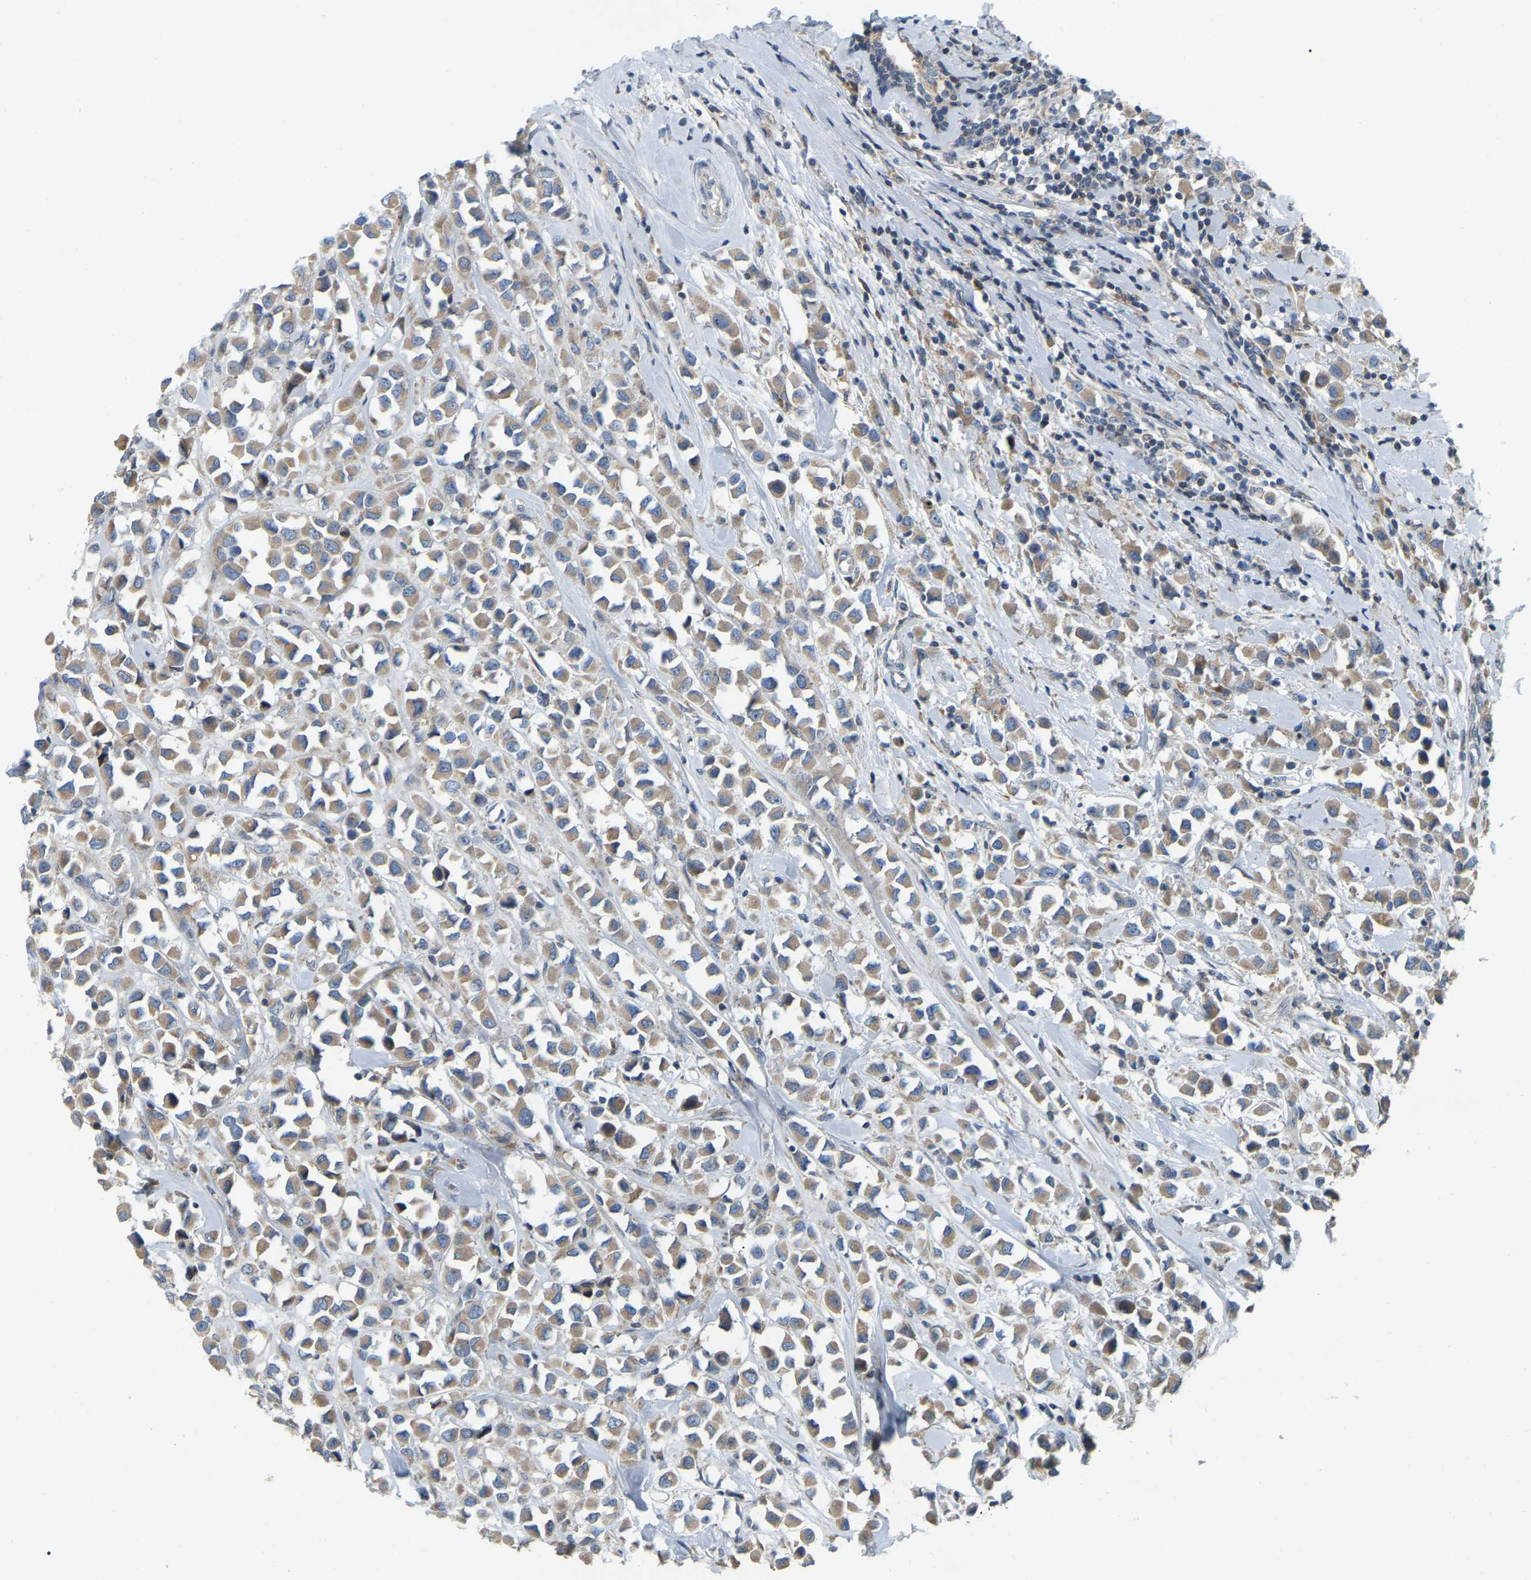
{"staining": {"intensity": "weak", "quantity": ">75%", "location": "cytoplasmic/membranous"}, "tissue": "breast cancer", "cell_type": "Tumor cells", "image_type": "cancer", "snomed": [{"axis": "morphology", "description": "Duct carcinoma"}, {"axis": "topography", "description": "Breast"}], "caption": "IHC histopathology image of neoplastic tissue: human breast cancer (intraductal carcinoma) stained using IHC exhibits low levels of weak protein expression localized specifically in the cytoplasmic/membranous of tumor cells, appearing as a cytoplasmic/membranous brown color.", "gene": "PARL", "patient": {"sex": "female", "age": 61}}